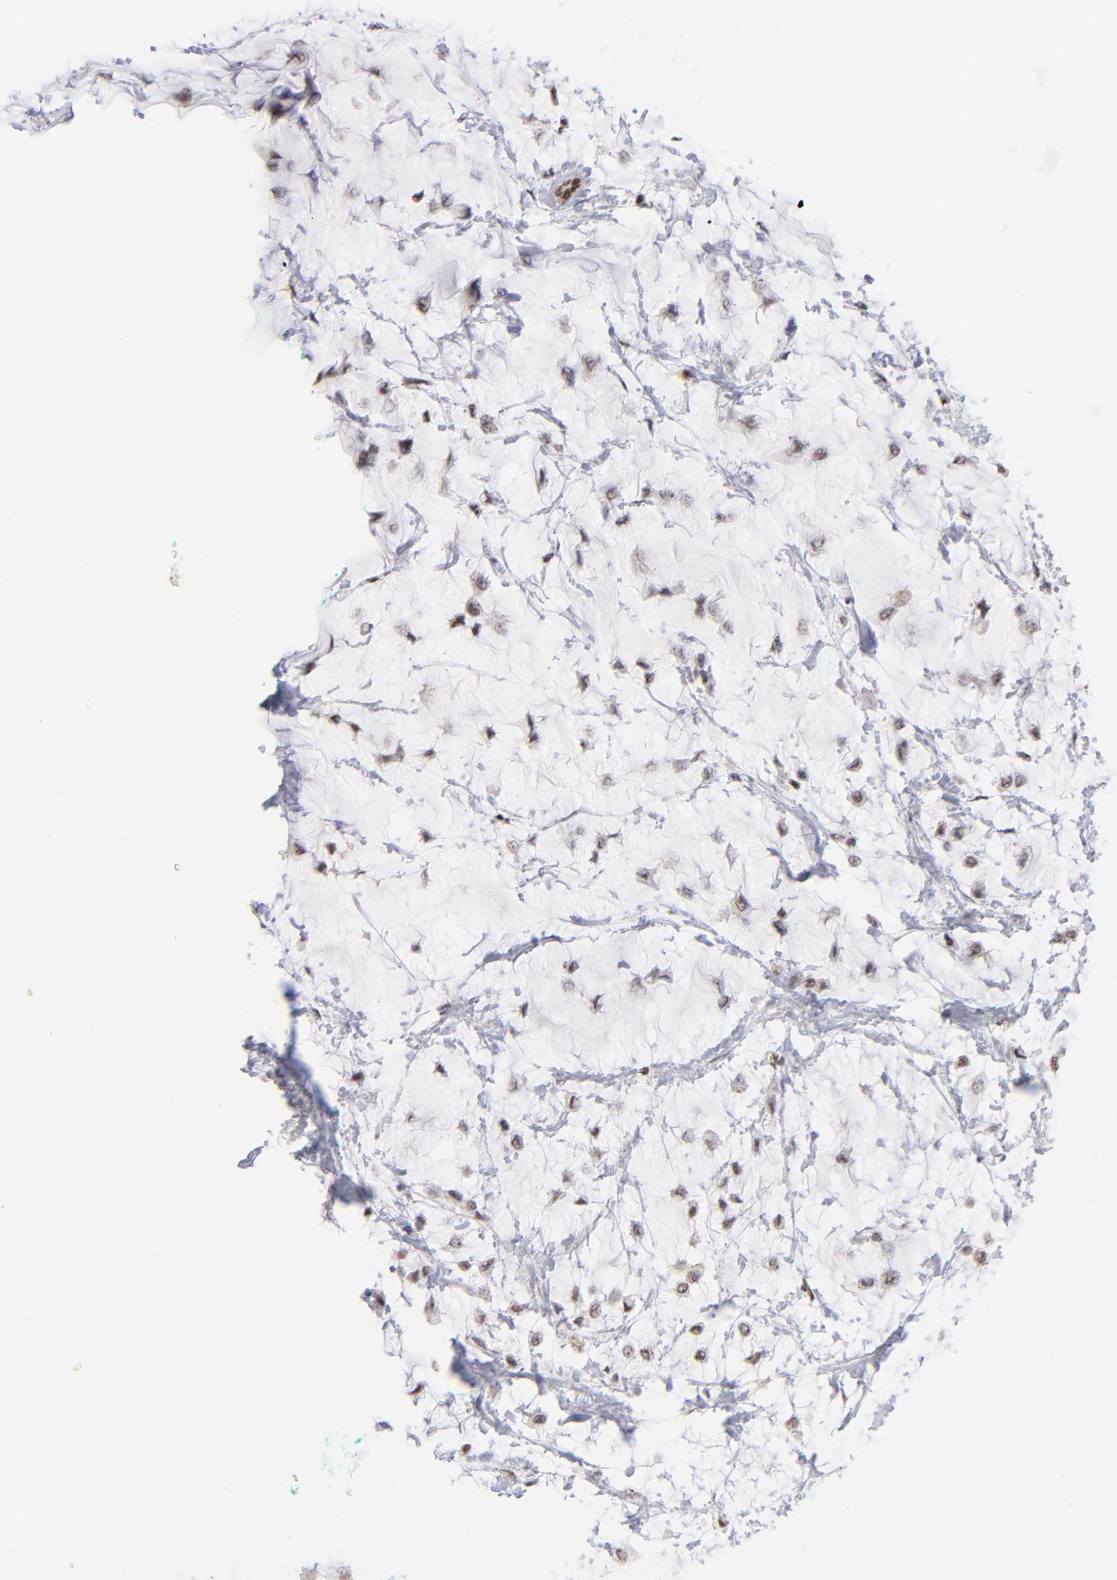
{"staining": {"intensity": "weak", "quantity": "25%-75%", "location": "nuclear"}, "tissue": "breast cancer", "cell_type": "Tumor cells", "image_type": "cancer", "snomed": [{"axis": "morphology", "description": "Lobular carcinoma"}, {"axis": "topography", "description": "Breast"}], "caption": "Tumor cells show low levels of weak nuclear staining in about 25%-75% of cells in breast lobular carcinoma. The protein is stained brown, and the nuclei are stained in blue (DAB IHC with brightfield microscopy, high magnification).", "gene": "GABPA", "patient": {"sex": "female", "age": 85}}